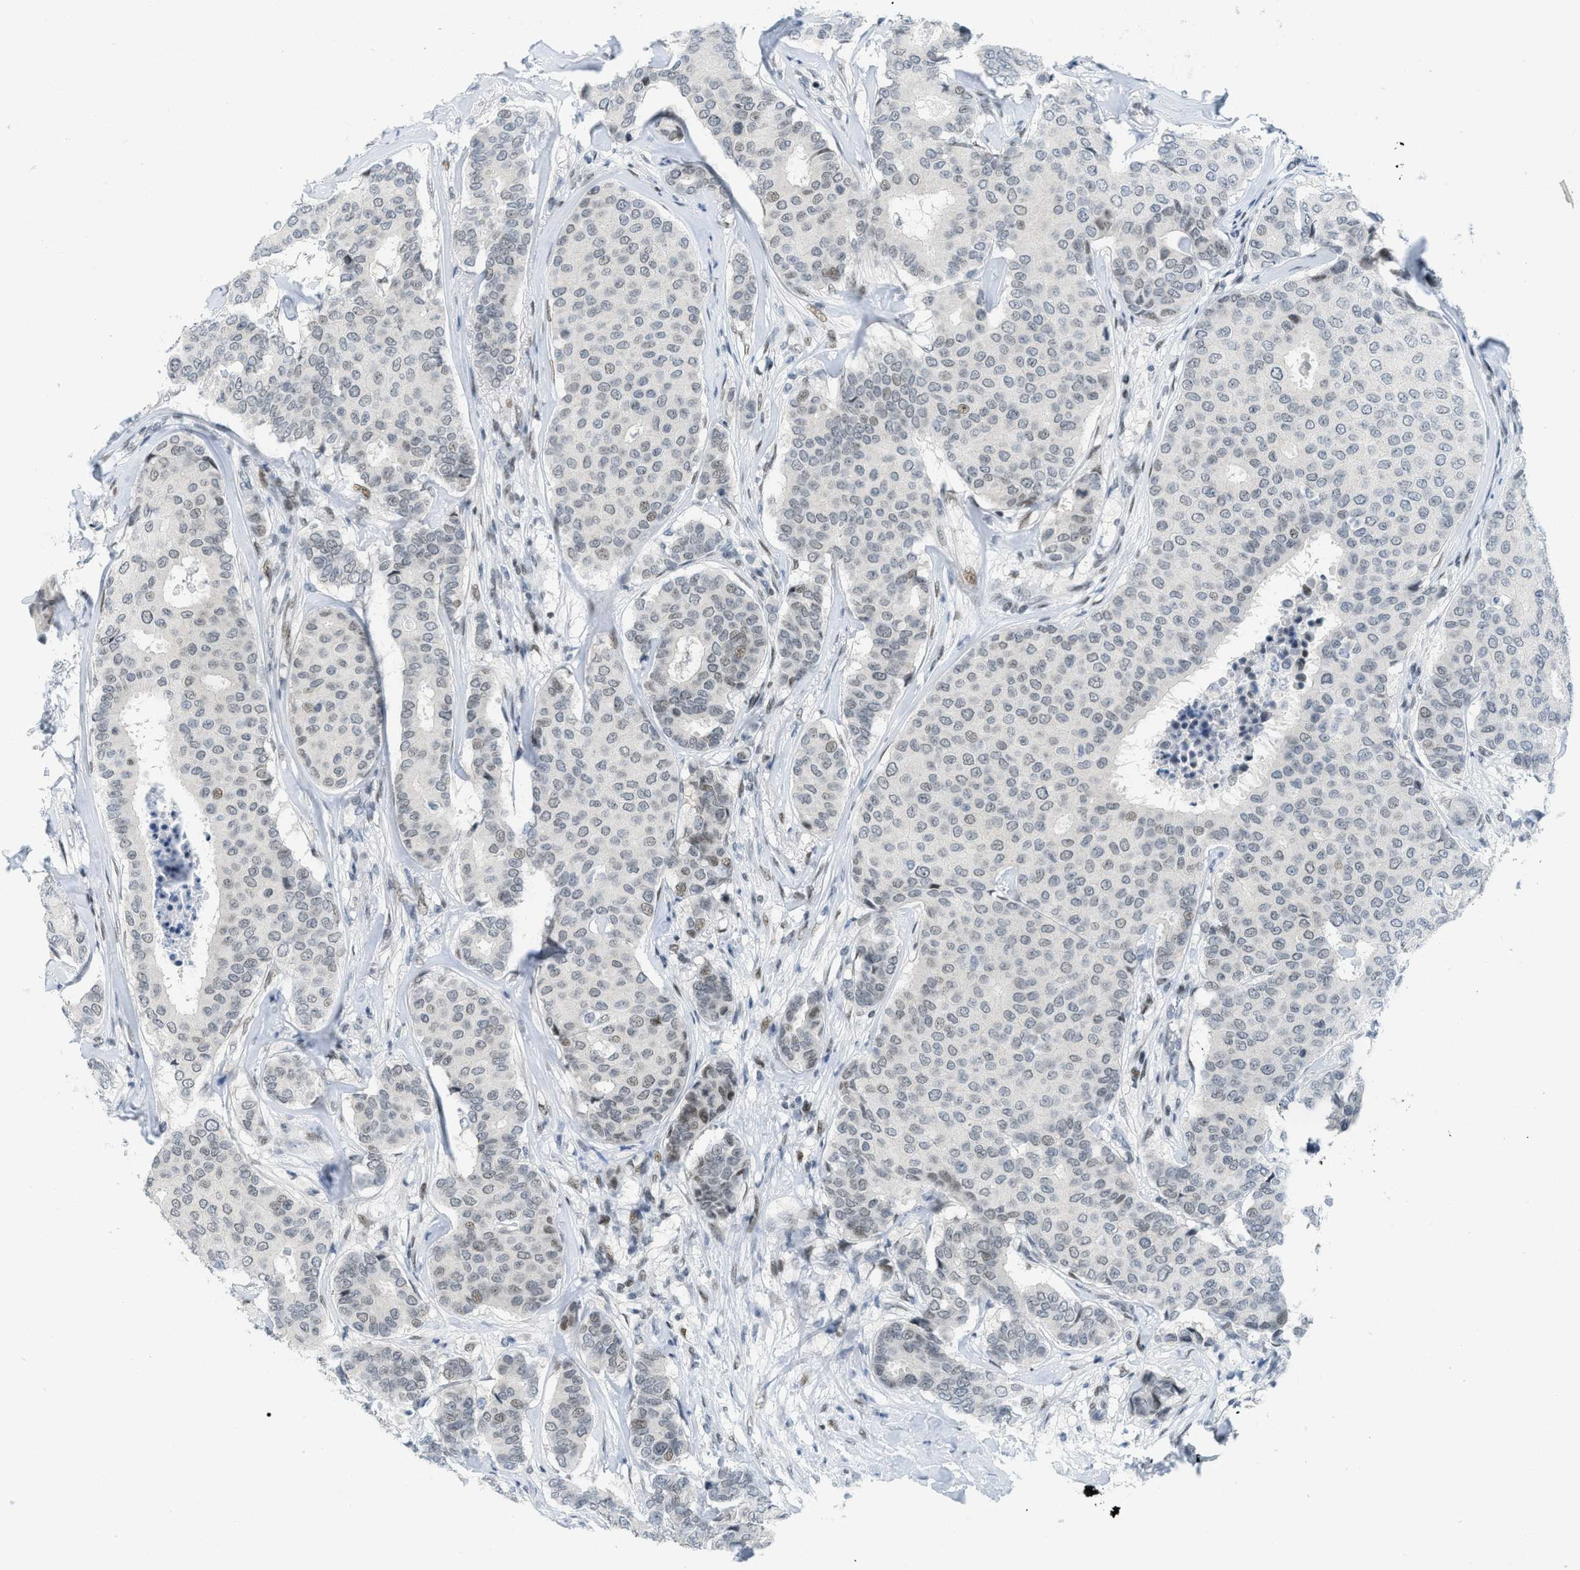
{"staining": {"intensity": "weak", "quantity": "<25%", "location": "nuclear"}, "tissue": "breast cancer", "cell_type": "Tumor cells", "image_type": "cancer", "snomed": [{"axis": "morphology", "description": "Duct carcinoma"}, {"axis": "topography", "description": "Breast"}], "caption": "Tumor cells are negative for protein expression in human breast invasive ductal carcinoma.", "gene": "PBX1", "patient": {"sex": "female", "age": 75}}